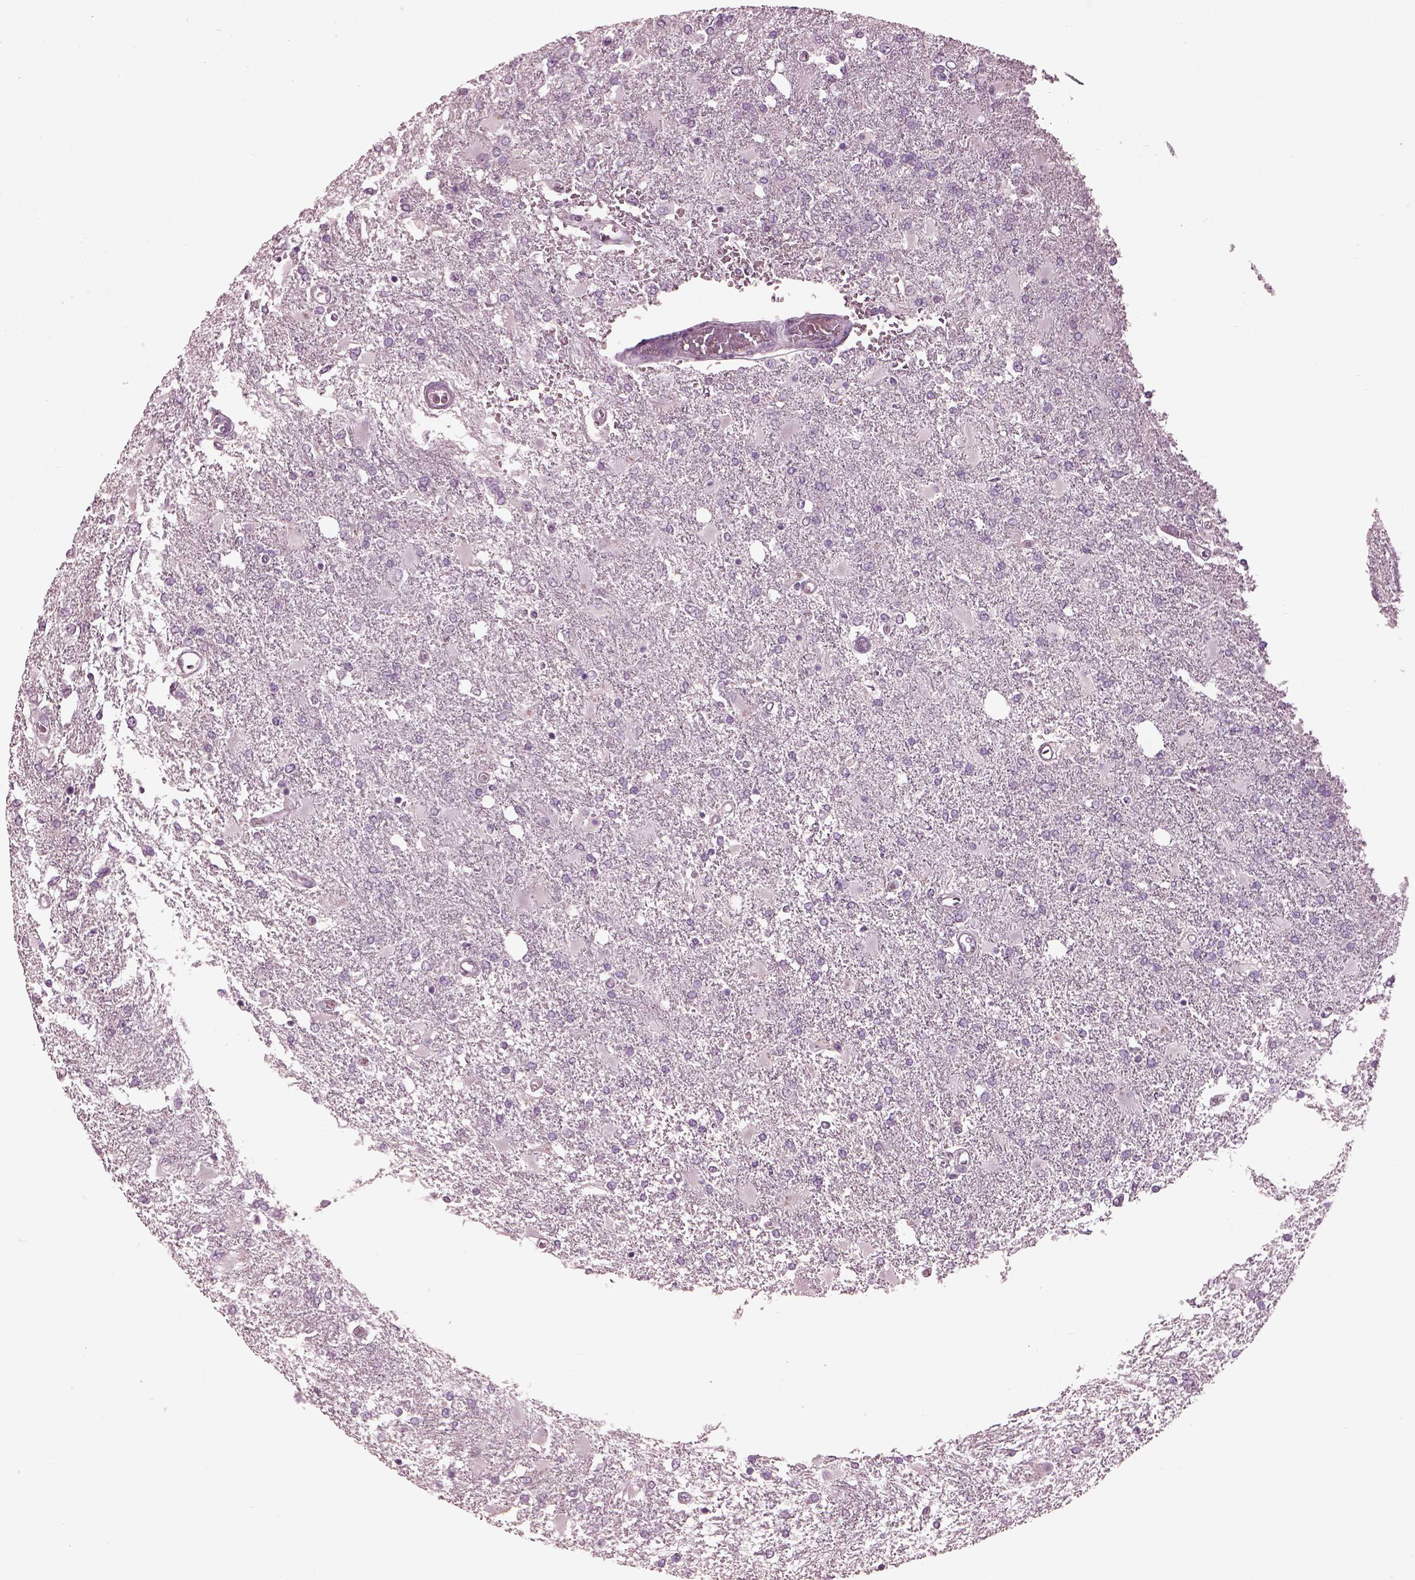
{"staining": {"intensity": "negative", "quantity": "none", "location": "none"}, "tissue": "glioma", "cell_type": "Tumor cells", "image_type": "cancer", "snomed": [{"axis": "morphology", "description": "Glioma, malignant, High grade"}, {"axis": "topography", "description": "Cerebral cortex"}], "caption": "DAB (3,3'-diaminobenzidine) immunohistochemical staining of malignant glioma (high-grade) reveals no significant staining in tumor cells. (Stains: DAB (3,3'-diaminobenzidine) immunohistochemistry (IHC) with hematoxylin counter stain, Microscopy: brightfield microscopy at high magnification).", "gene": "PACRG", "patient": {"sex": "male", "age": 79}}